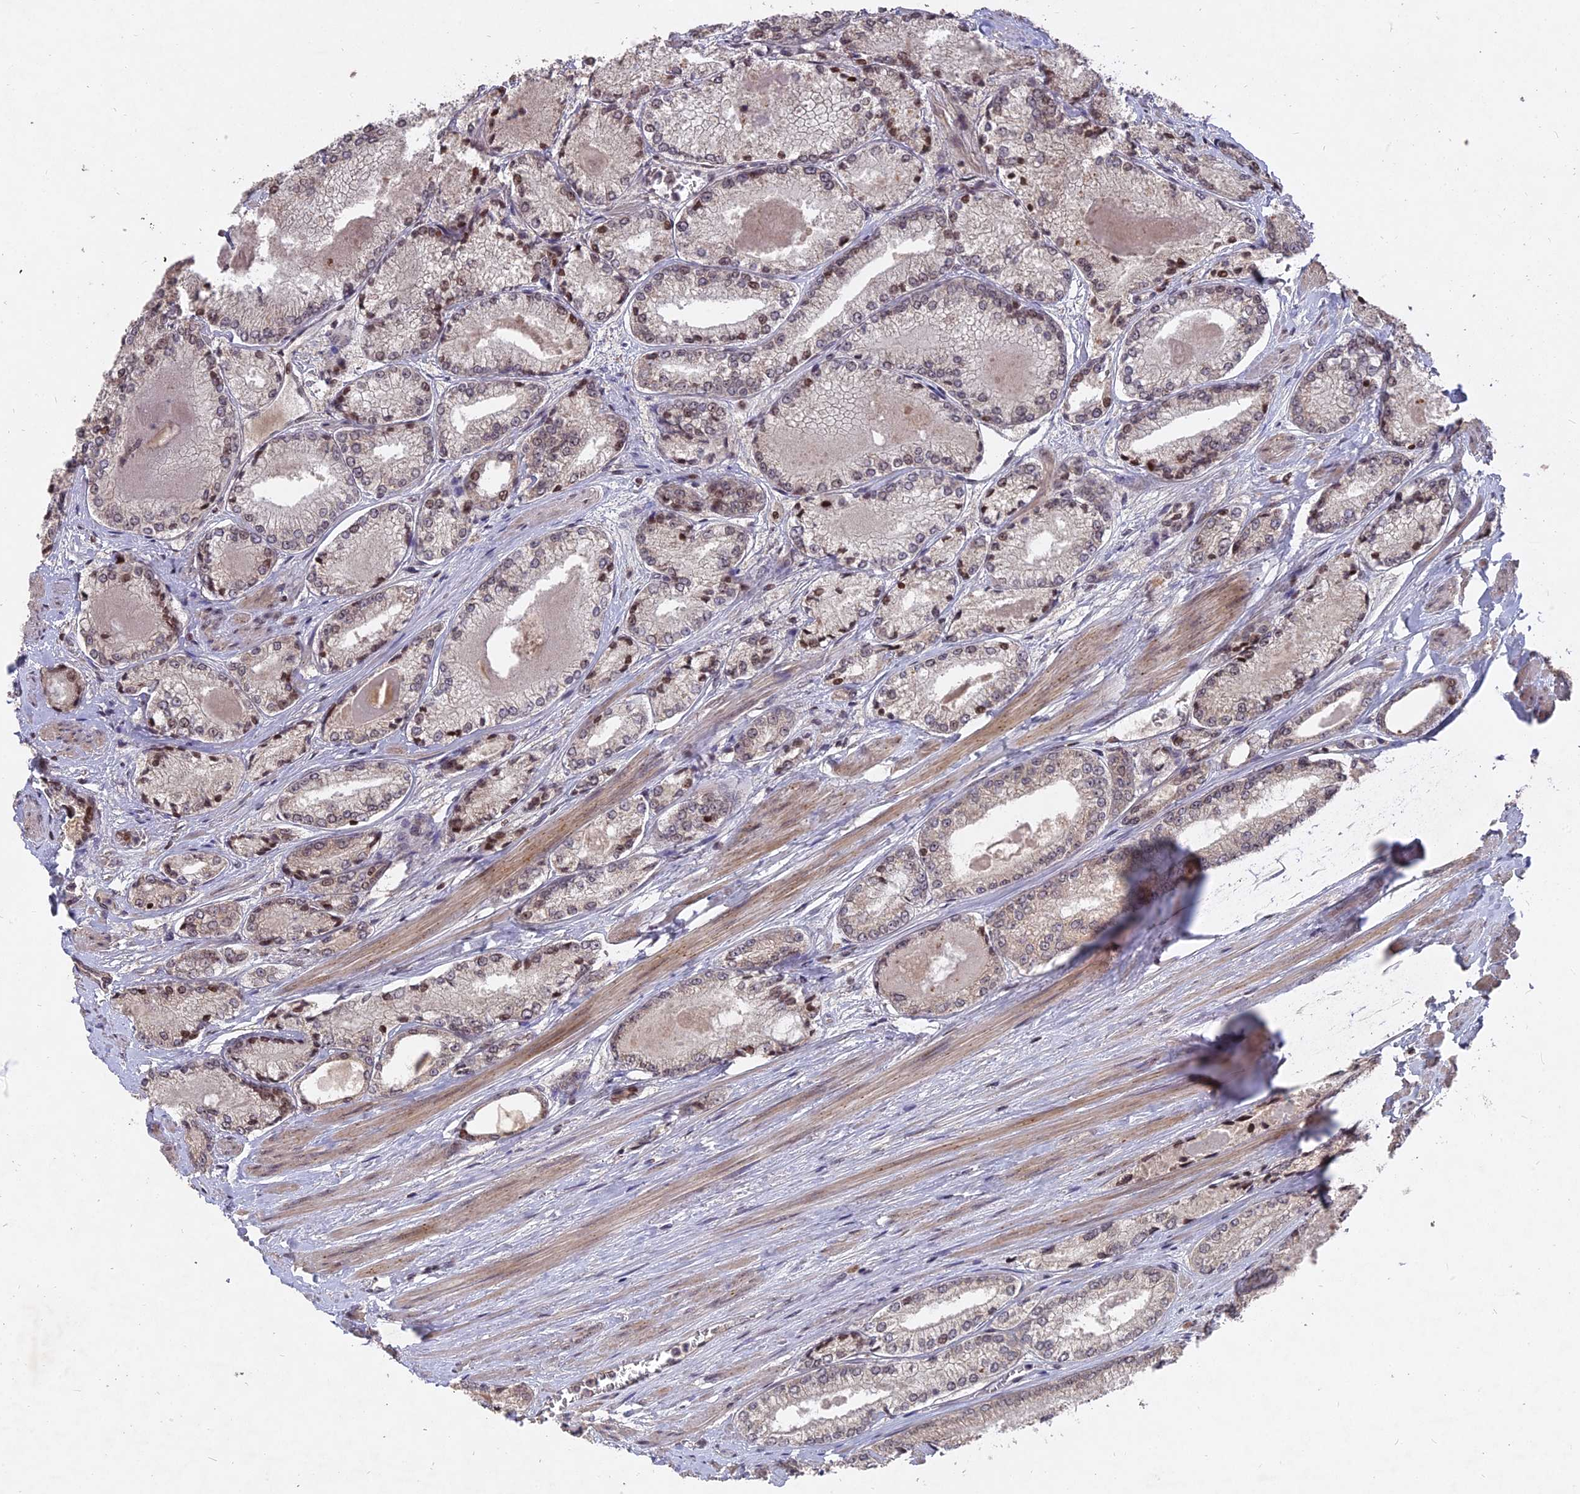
{"staining": {"intensity": "weak", "quantity": "<25%", "location": "nuclear"}, "tissue": "prostate cancer", "cell_type": "Tumor cells", "image_type": "cancer", "snomed": [{"axis": "morphology", "description": "Adenocarcinoma, Low grade"}, {"axis": "topography", "description": "Prostate"}], "caption": "The micrograph reveals no significant positivity in tumor cells of low-grade adenocarcinoma (prostate). (DAB immunohistochemistry, high magnification).", "gene": "NR1H3", "patient": {"sex": "male", "age": 68}}